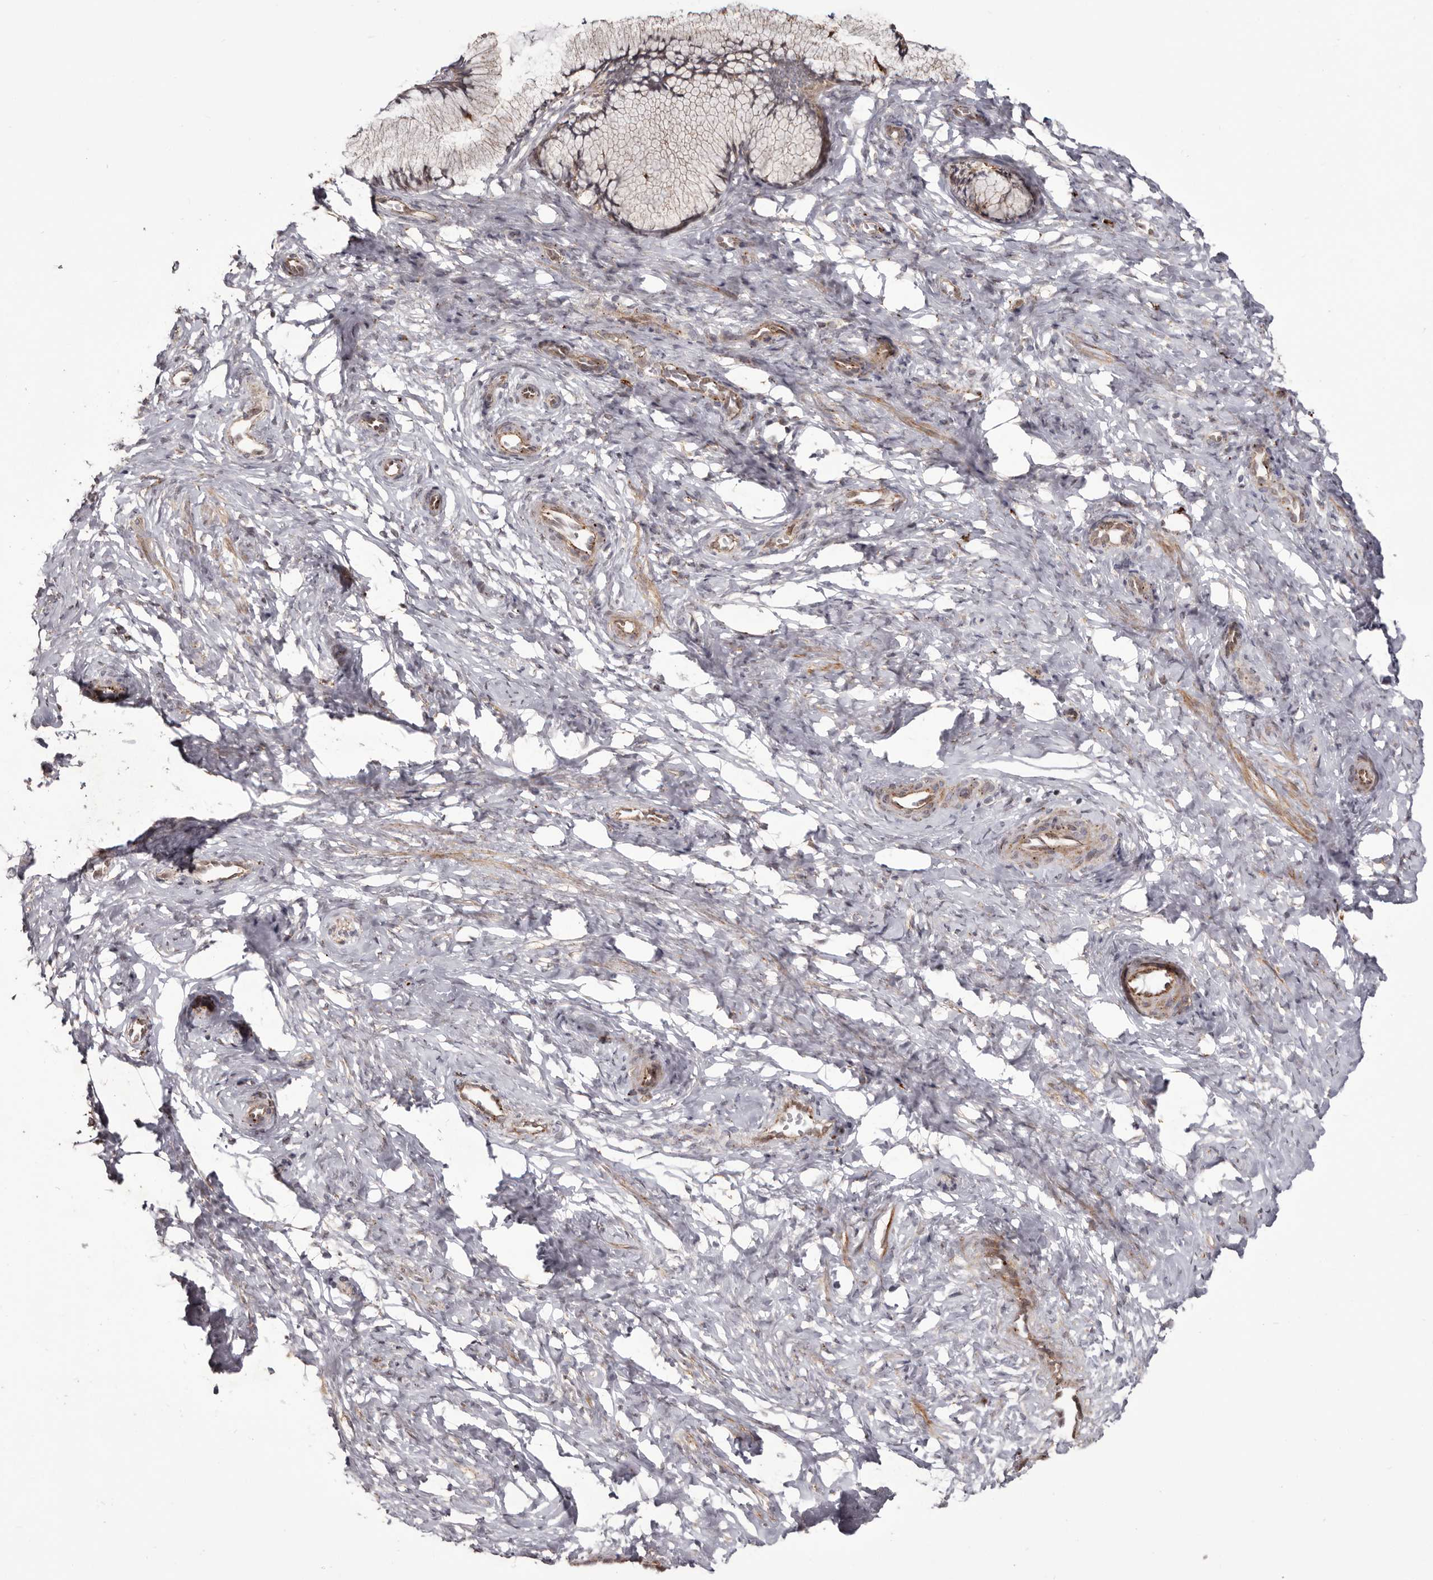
{"staining": {"intensity": "weak", "quantity": "<25%", "location": "cytoplasmic/membranous"}, "tissue": "cervix", "cell_type": "Glandular cells", "image_type": "normal", "snomed": [{"axis": "morphology", "description": "Normal tissue, NOS"}, {"axis": "topography", "description": "Cervix"}], "caption": "DAB (3,3'-diaminobenzidine) immunohistochemical staining of unremarkable cervix demonstrates no significant positivity in glandular cells.", "gene": "NUP43", "patient": {"sex": "female", "age": 27}}